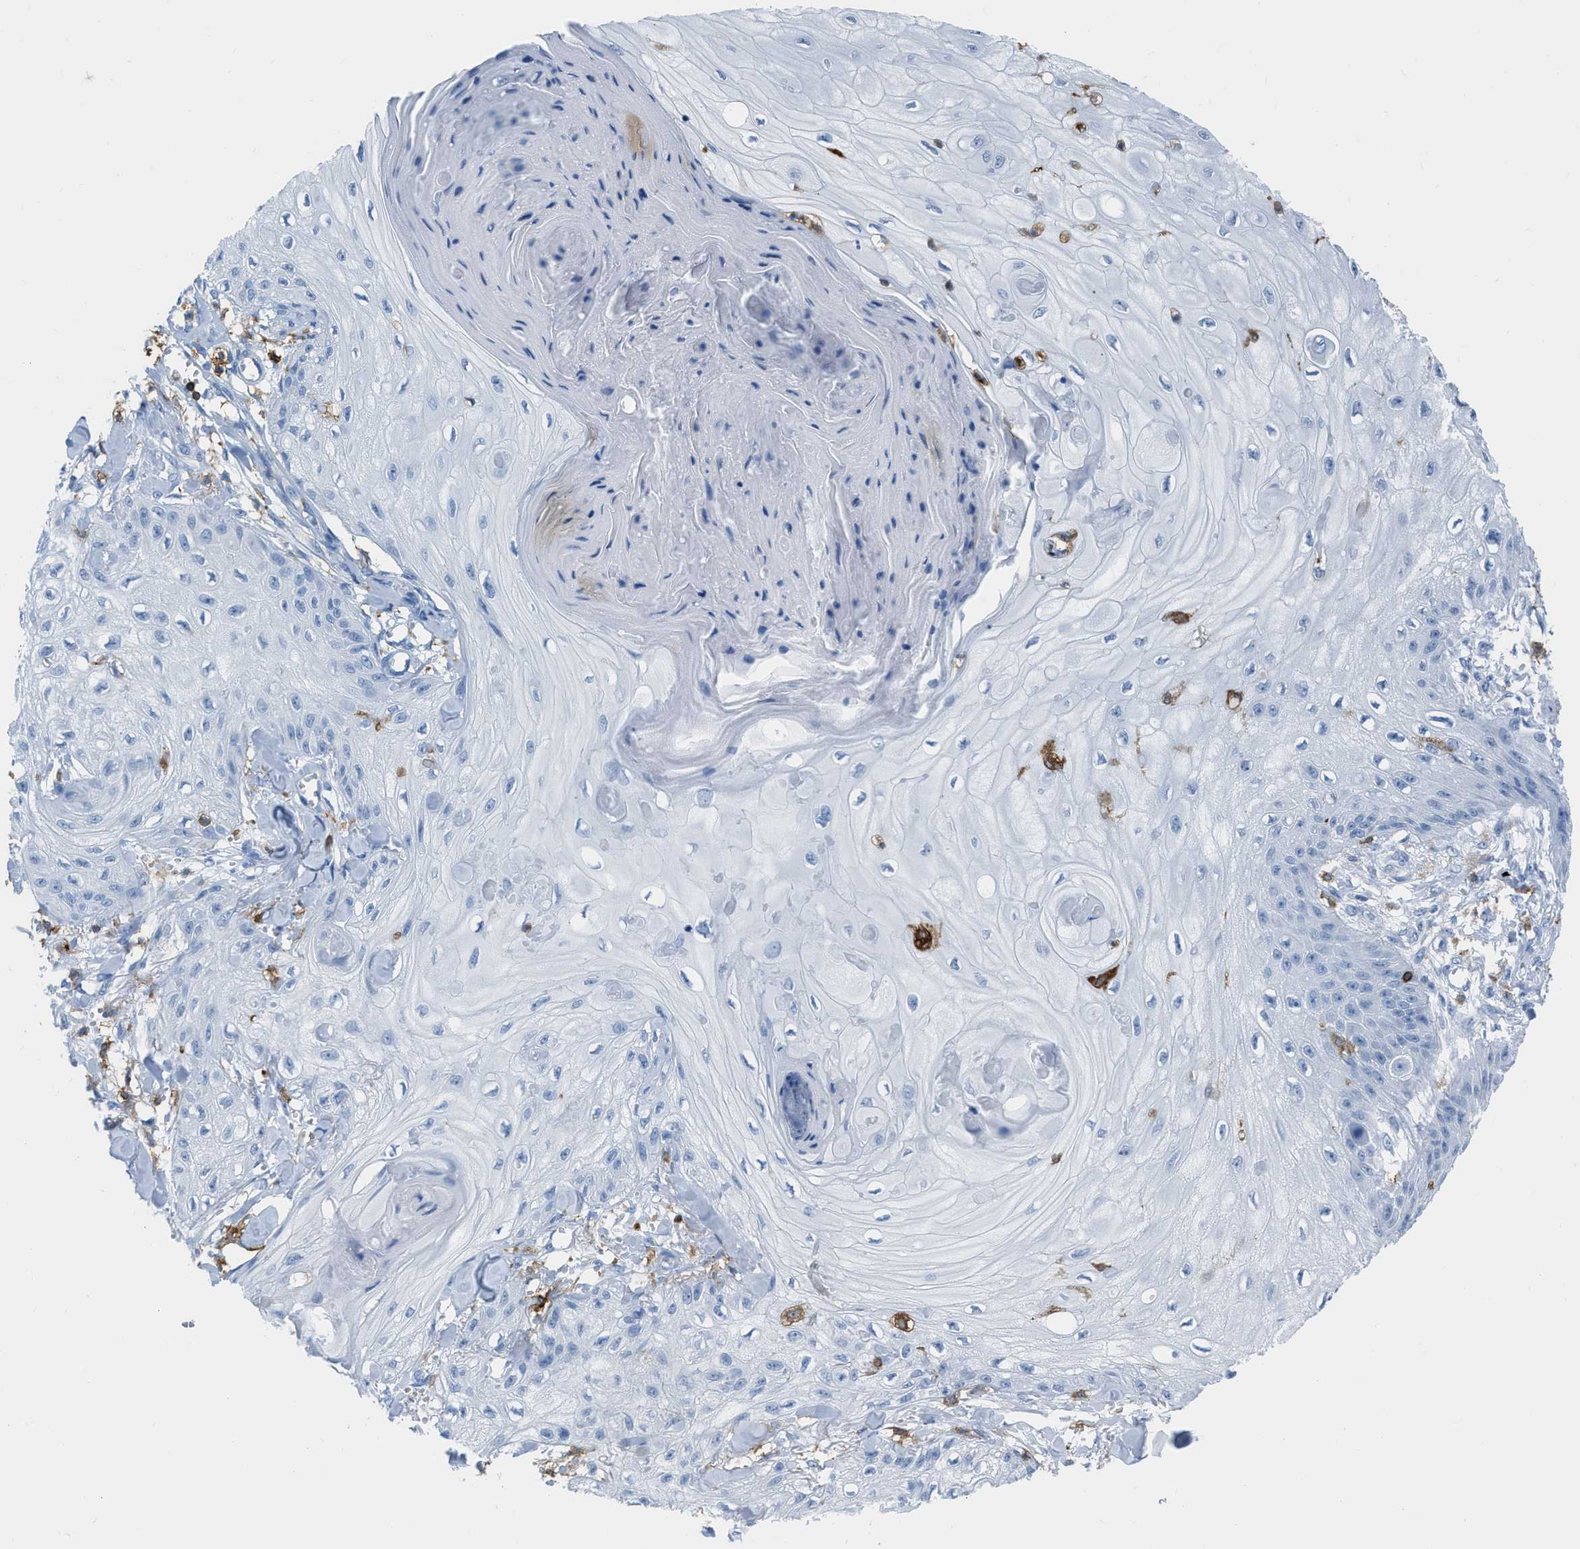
{"staining": {"intensity": "negative", "quantity": "none", "location": "none"}, "tissue": "skin cancer", "cell_type": "Tumor cells", "image_type": "cancer", "snomed": [{"axis": "morphology", "description": "Squamous cell carcinoma, NOS"}, {"axis": "topography", "description": "Skin"}], "caption": "Immunohistochemistry of skin cancer (squamous cell carcinoma) demonstrates no positivity in tumor cells.", "gene": "LSP1", "patient": {"sex": "male", "age": 74}}